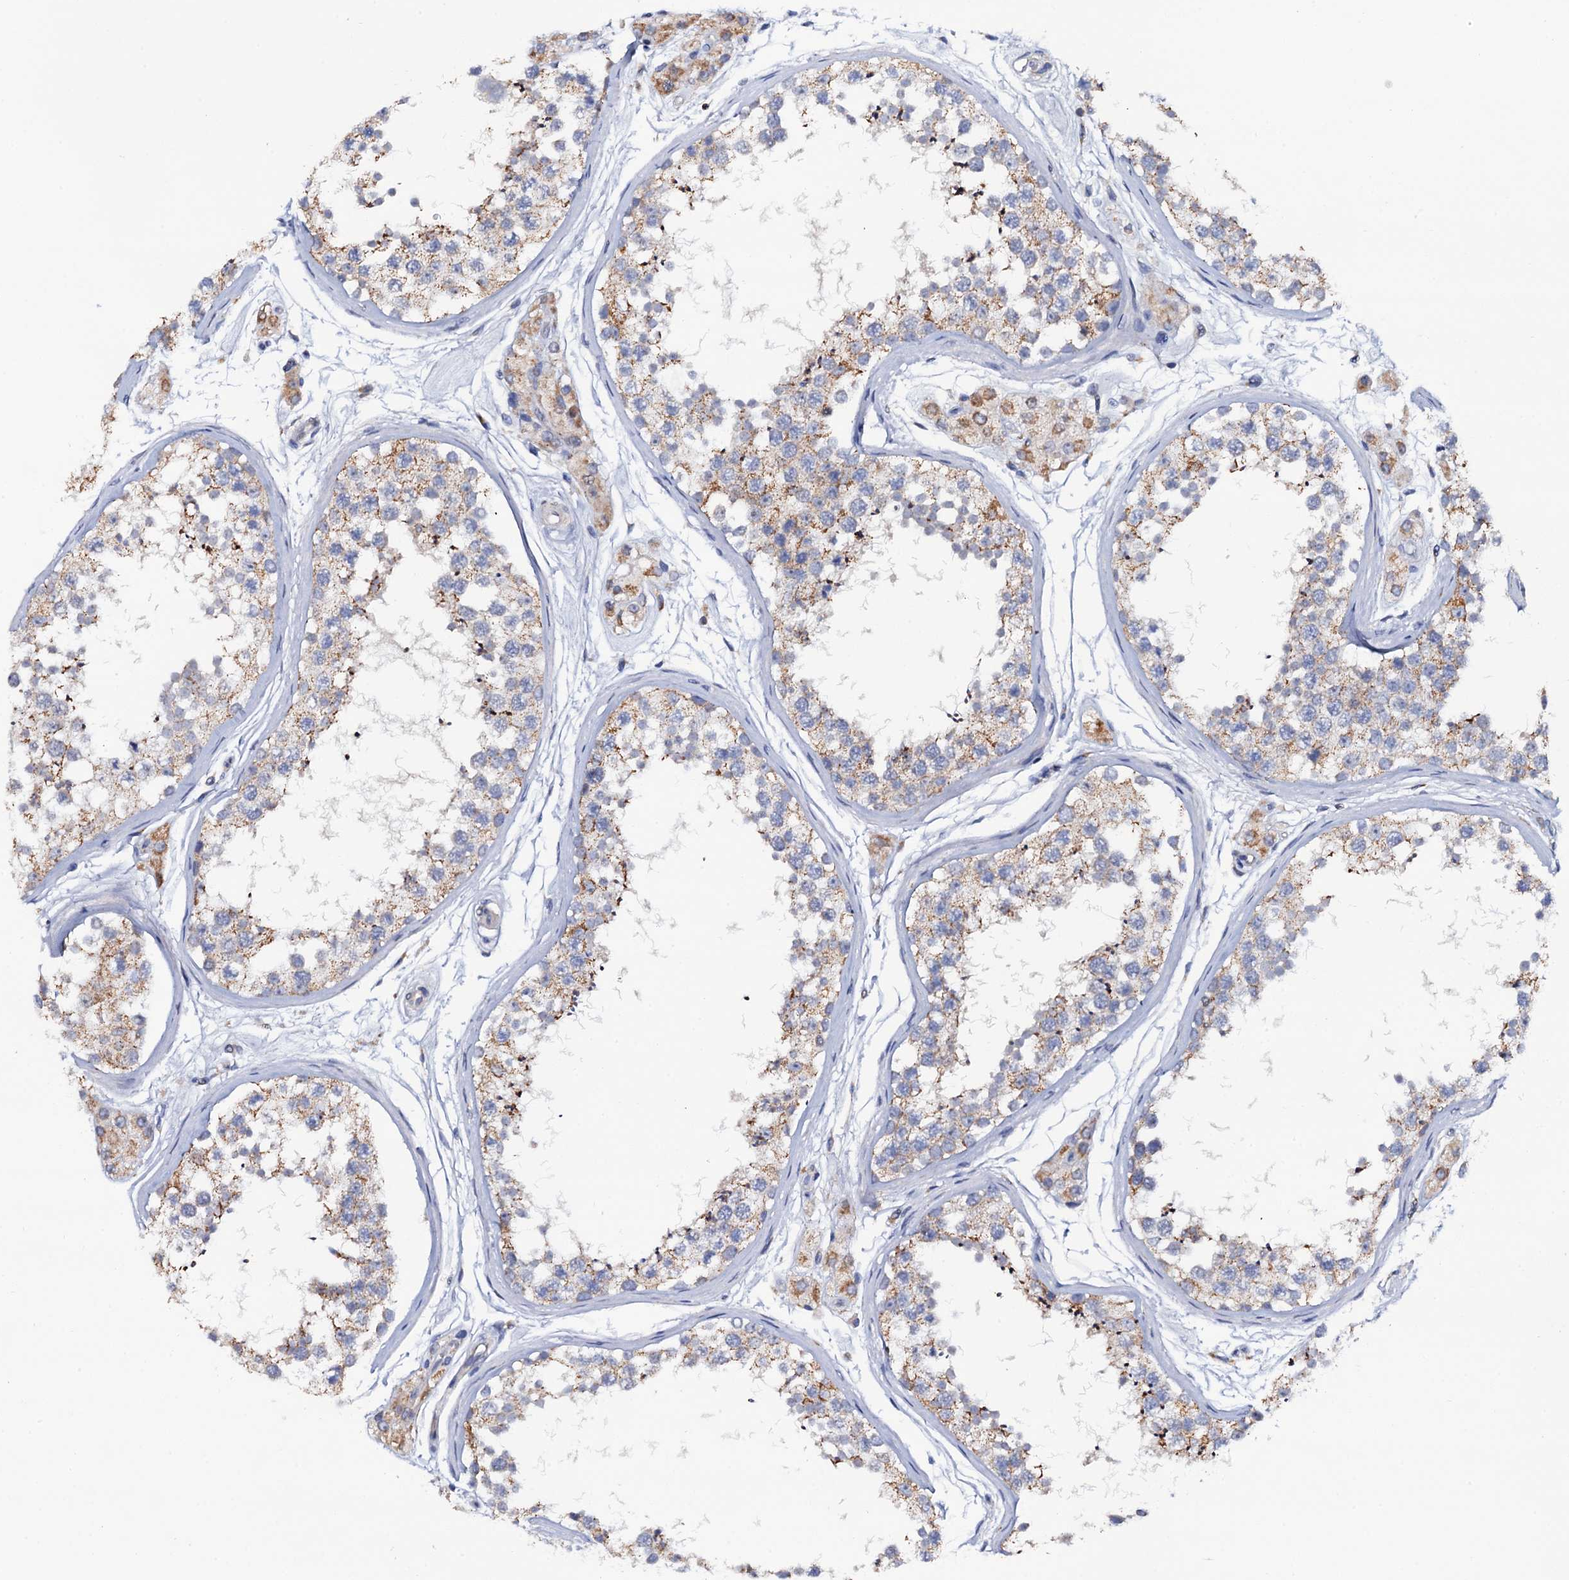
{"staining": {"intensity": "moderate", "quantity": "25%-75%", "location": "cytoplasmic/membranous"}, "tissue": "testis", "cell_type": "Cells in seminiferous ducts", "image_type": "normal", "snomed": [{"axis": "morphology", "description": "Normal tissue, NOS"}, {"axis": "topography", "description": "Testis"}], "caption": "The image exhibits staining of unremarkable testis, revealing moderate cytoplasmic/membranous protein positivity (brown color) within cells in seminiferous ducts.", "gene": "MRPL48", "patient": {"sex": "male", "age": 56}}